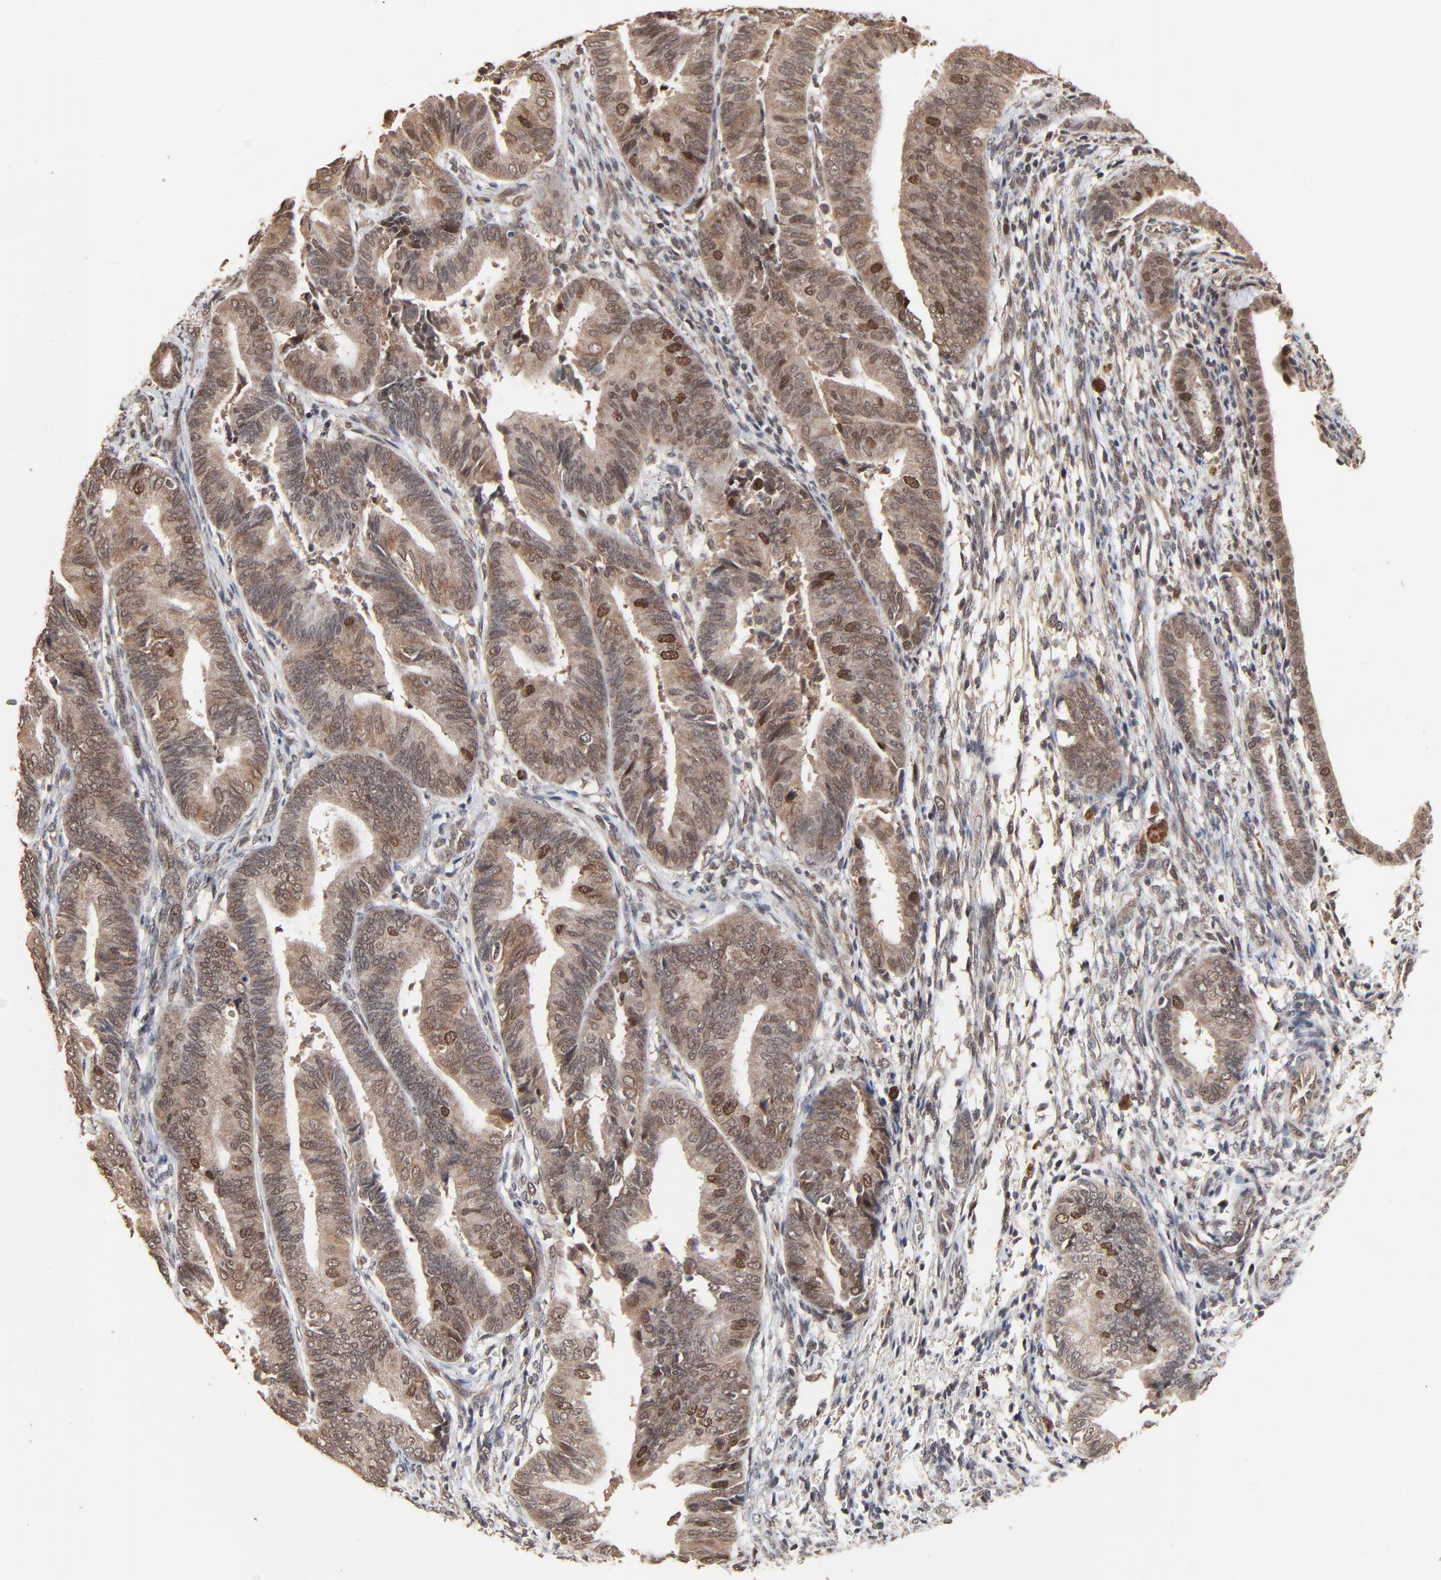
{"staining": {"intensity": "strong", "quantity": "<25%", "location": "nuclear"}, "tissue": "endometrial cancer", "cell_type": "Tumor cells", "image_type": "cancer", "snomed": [{"axis": "morphology", "description": "Adenocarcinoma, NOS"}, {"axis": "topography", "description": "Endometrium"}], "caption": "Immunohistochemical staining of adenocarcinoma (endometrial) shows strong nuclear protein positivity in approximately <25% of tumor cells.", "gene": "FAM227A", "patient": {"sex": "female", "age": 63}}